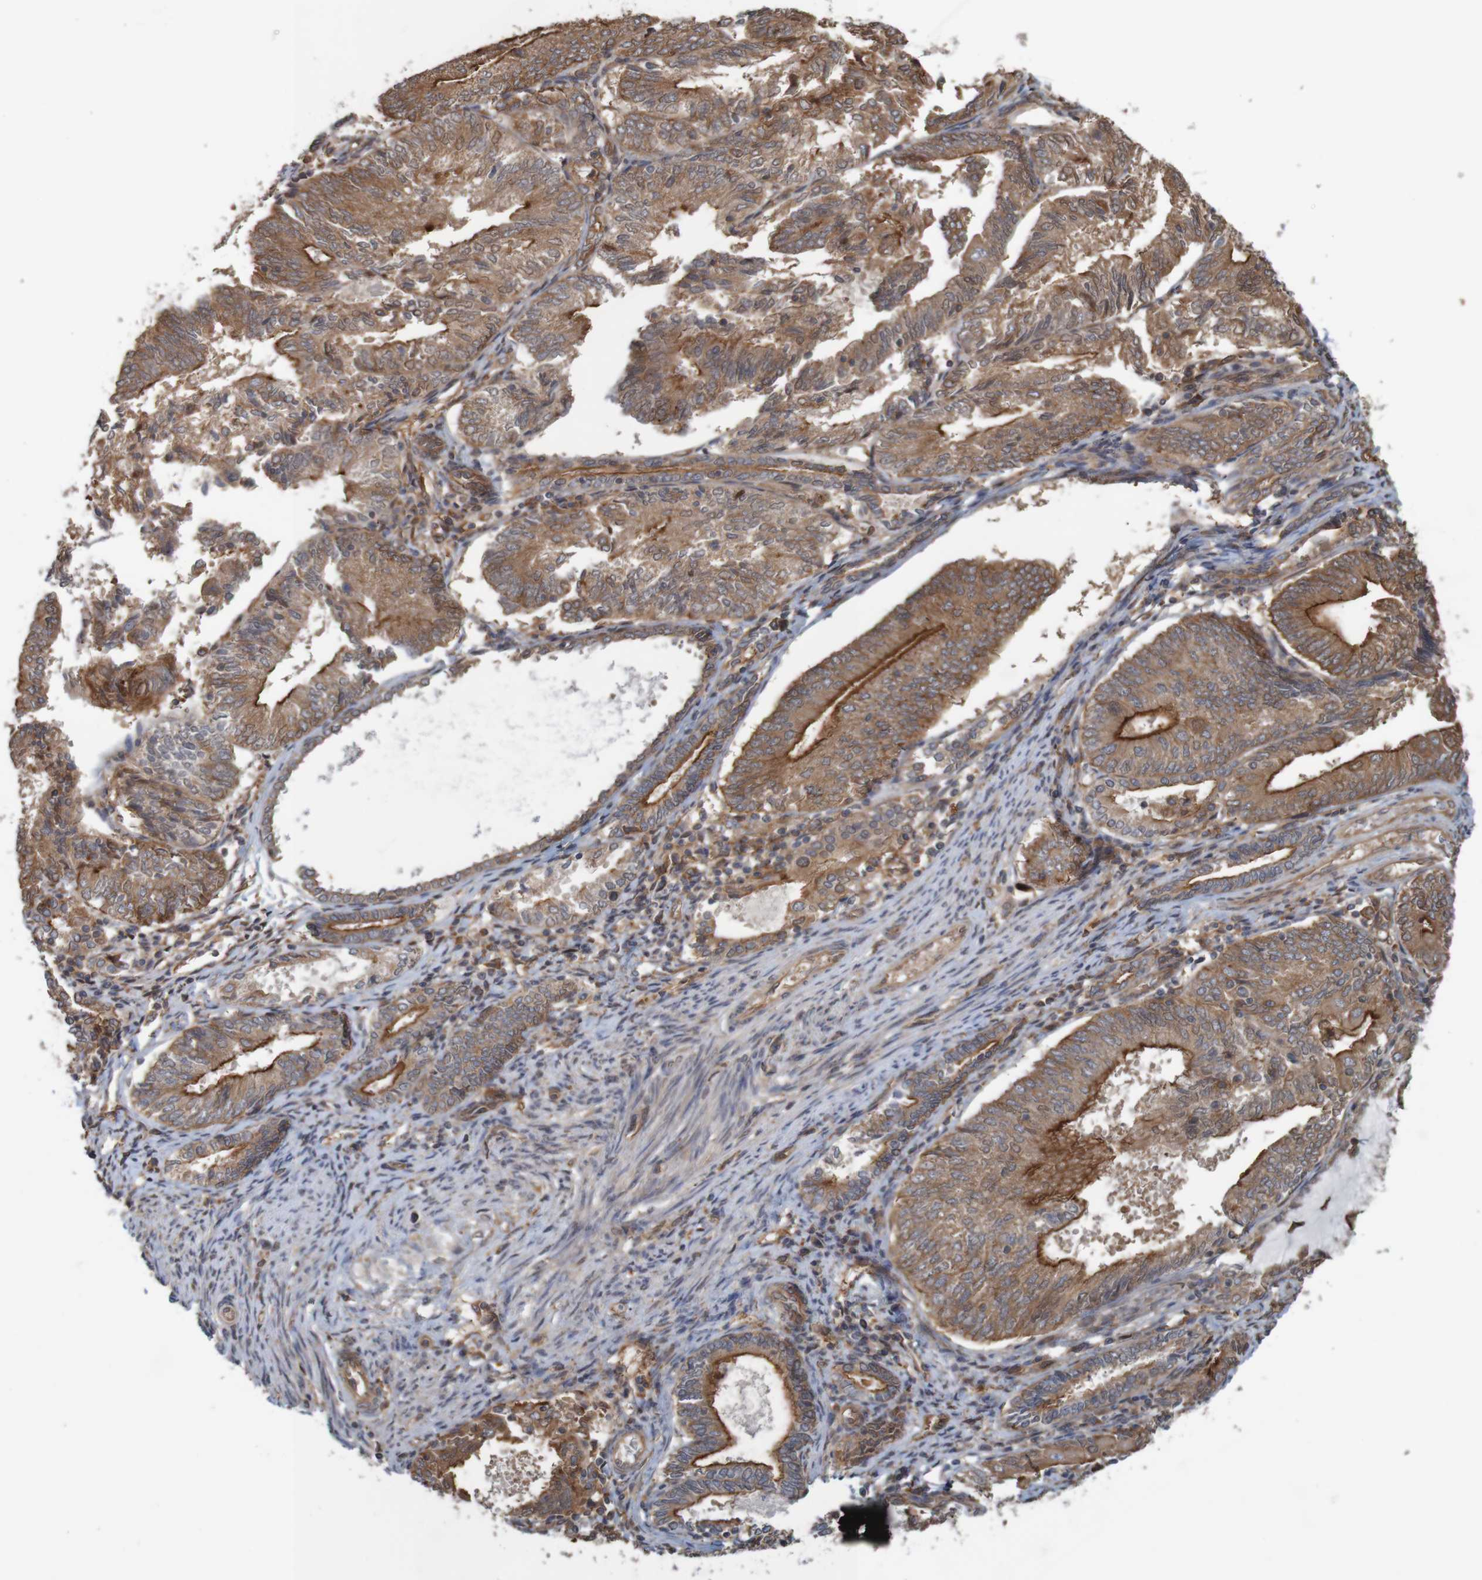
{"staining": {"intensity": "moderate", "quantity": ">75%", "location": "cytoplasmic/membranous"}, "tissue": "endometrial cancer", "cell_type": "Tumor cells", "image_type": "cancer", "snomed": [{"axis": "morphology", "description": "Adenocarcinoma, NOS"}, {"axis": "topography", "description": "Endometrium"}], "caption": "Human endometrial cancer stained for a protein (brown) reveals moderate cytoplasmic/membranous positive positivity in about >75% of tumor cells.", "gene": "ARHGEF11", "patient": {"sex": "female", "age": 81}}